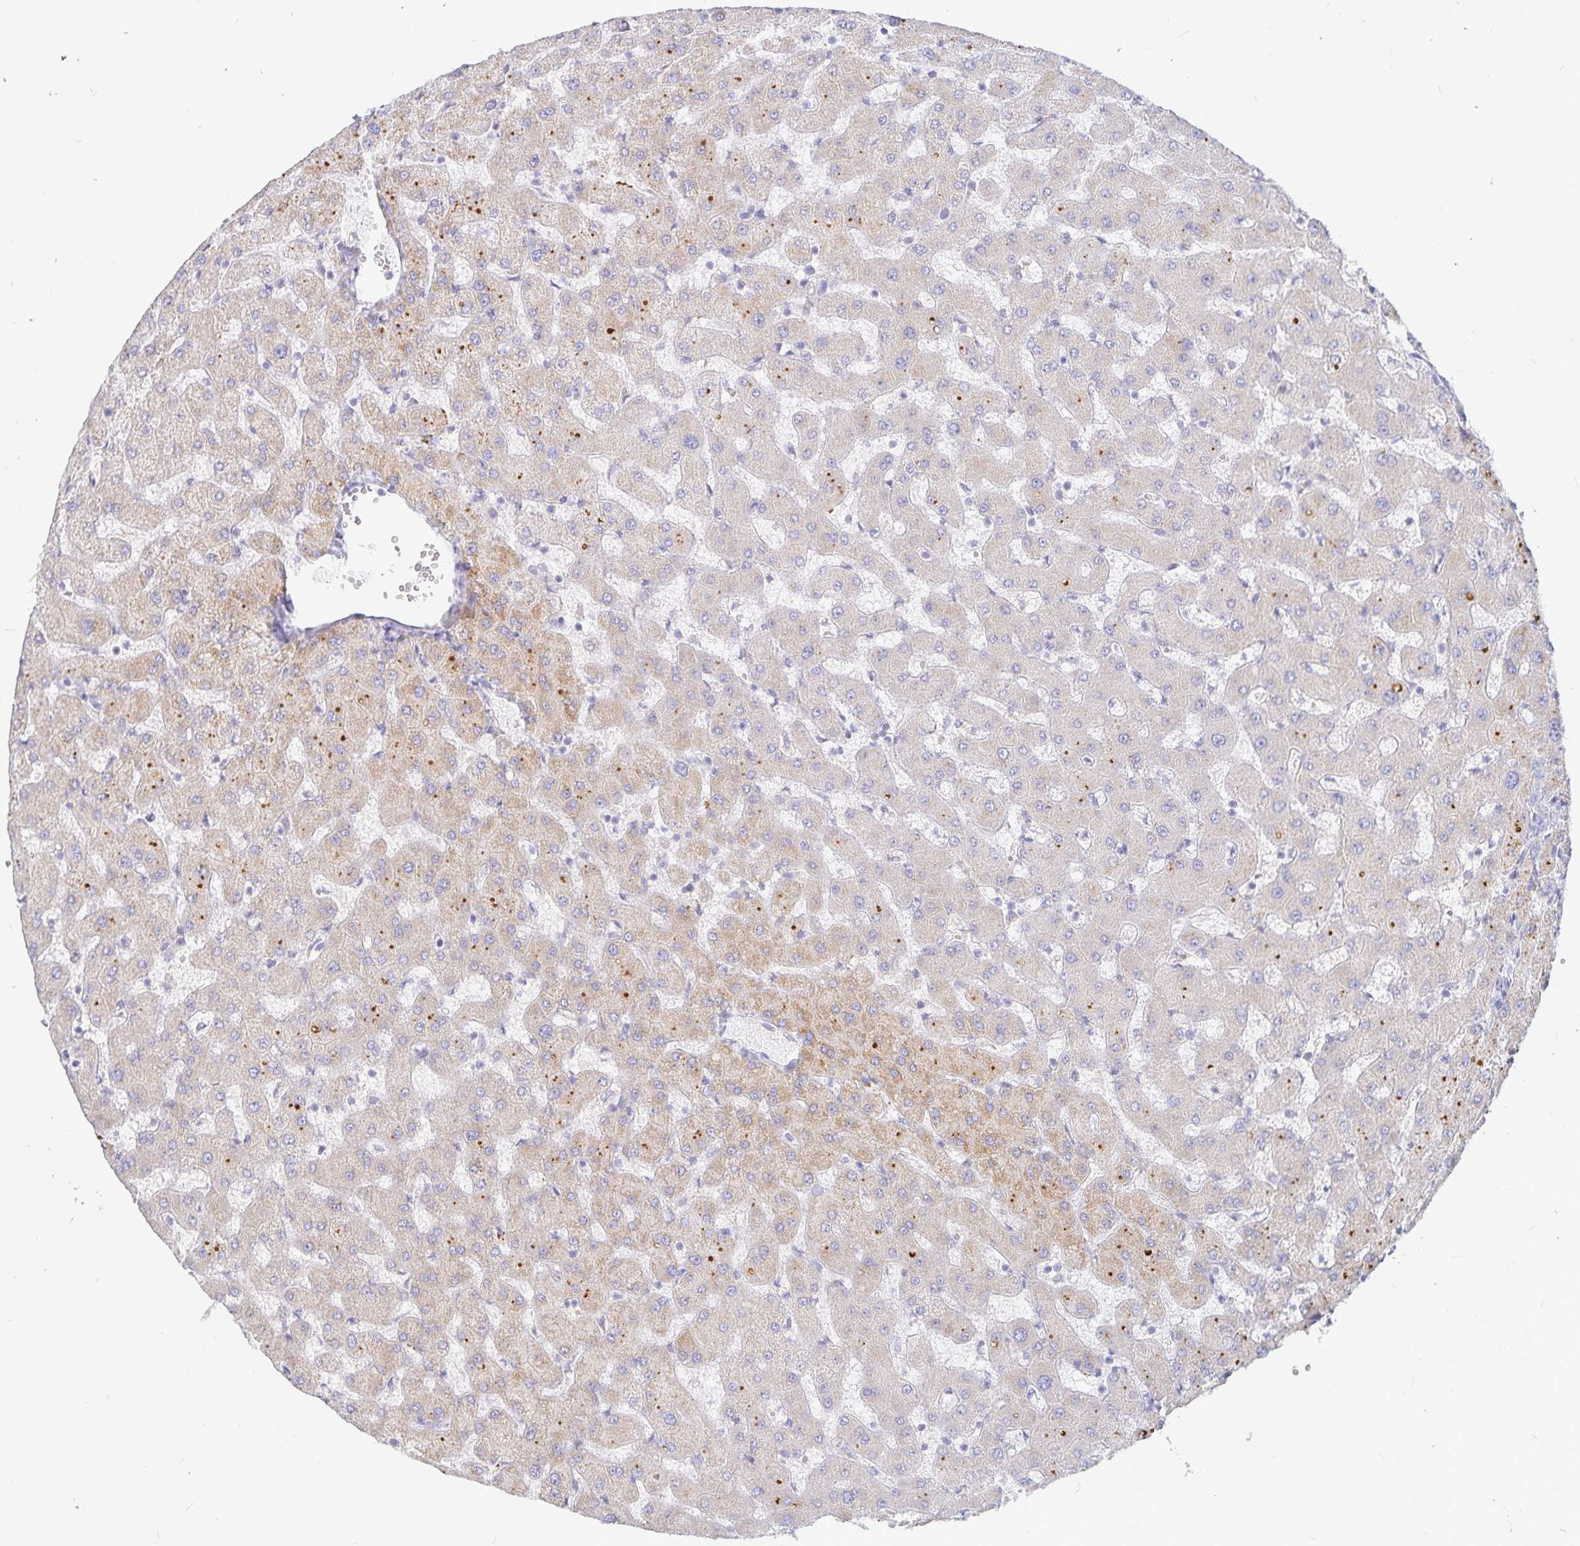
{"staining": {"intensity": "negative", "quantity": "none", "location": "none"}, "tissue": "liver", "cell_type": "Cholangiocytes", "image_type": "normal", "snomed": [{"axis": "morphology", "description": "Normal tissue, NOS"}, {"axis": "topography", "description": "Liver"}], "caption": "IHC of normal human liver shows no positivity in cholangiocytes.", "gene": "PKHD1", "patient": {"sex": "female", "age": 63}}